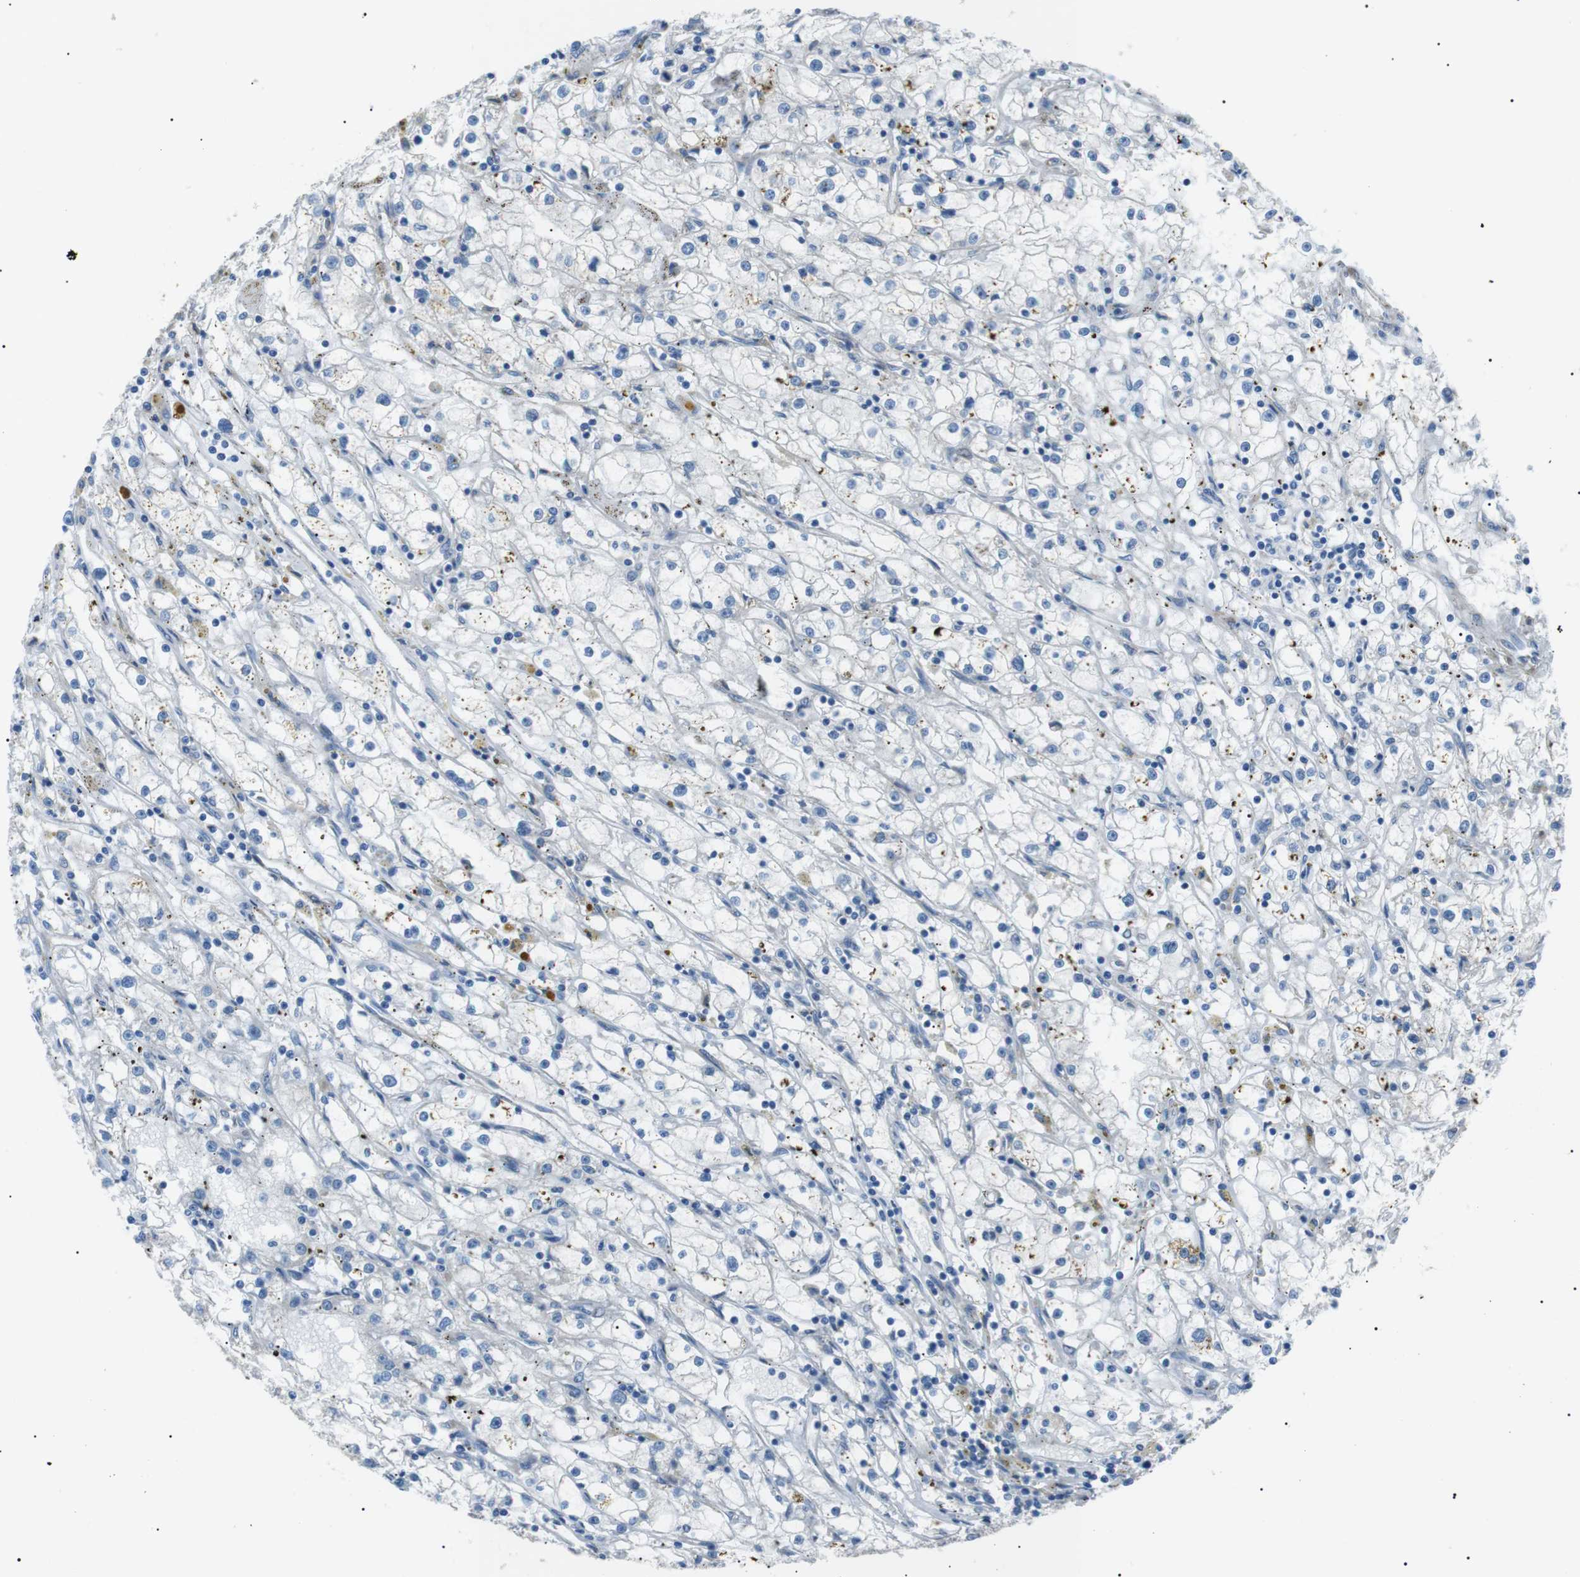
{"staining": {"intensity": "negative", "quantity": "none", "location": "none"}, "tissue": "renal cancer", "cell_type": "Tumor cells", "image_type": "cancer", "snomed": [{"axis": "morphology", "description": "Adenocarcinoma, NOS"}, {"axis": "topography", "description": "Kidney"}], "caption": "Renal cancer (adenocarcinoma) stained for a protein using immunohistochemistry exhibits no positivity tumor cells.", "gene": "MTARC2", "patient": {"sex": "male", "age": 56}}